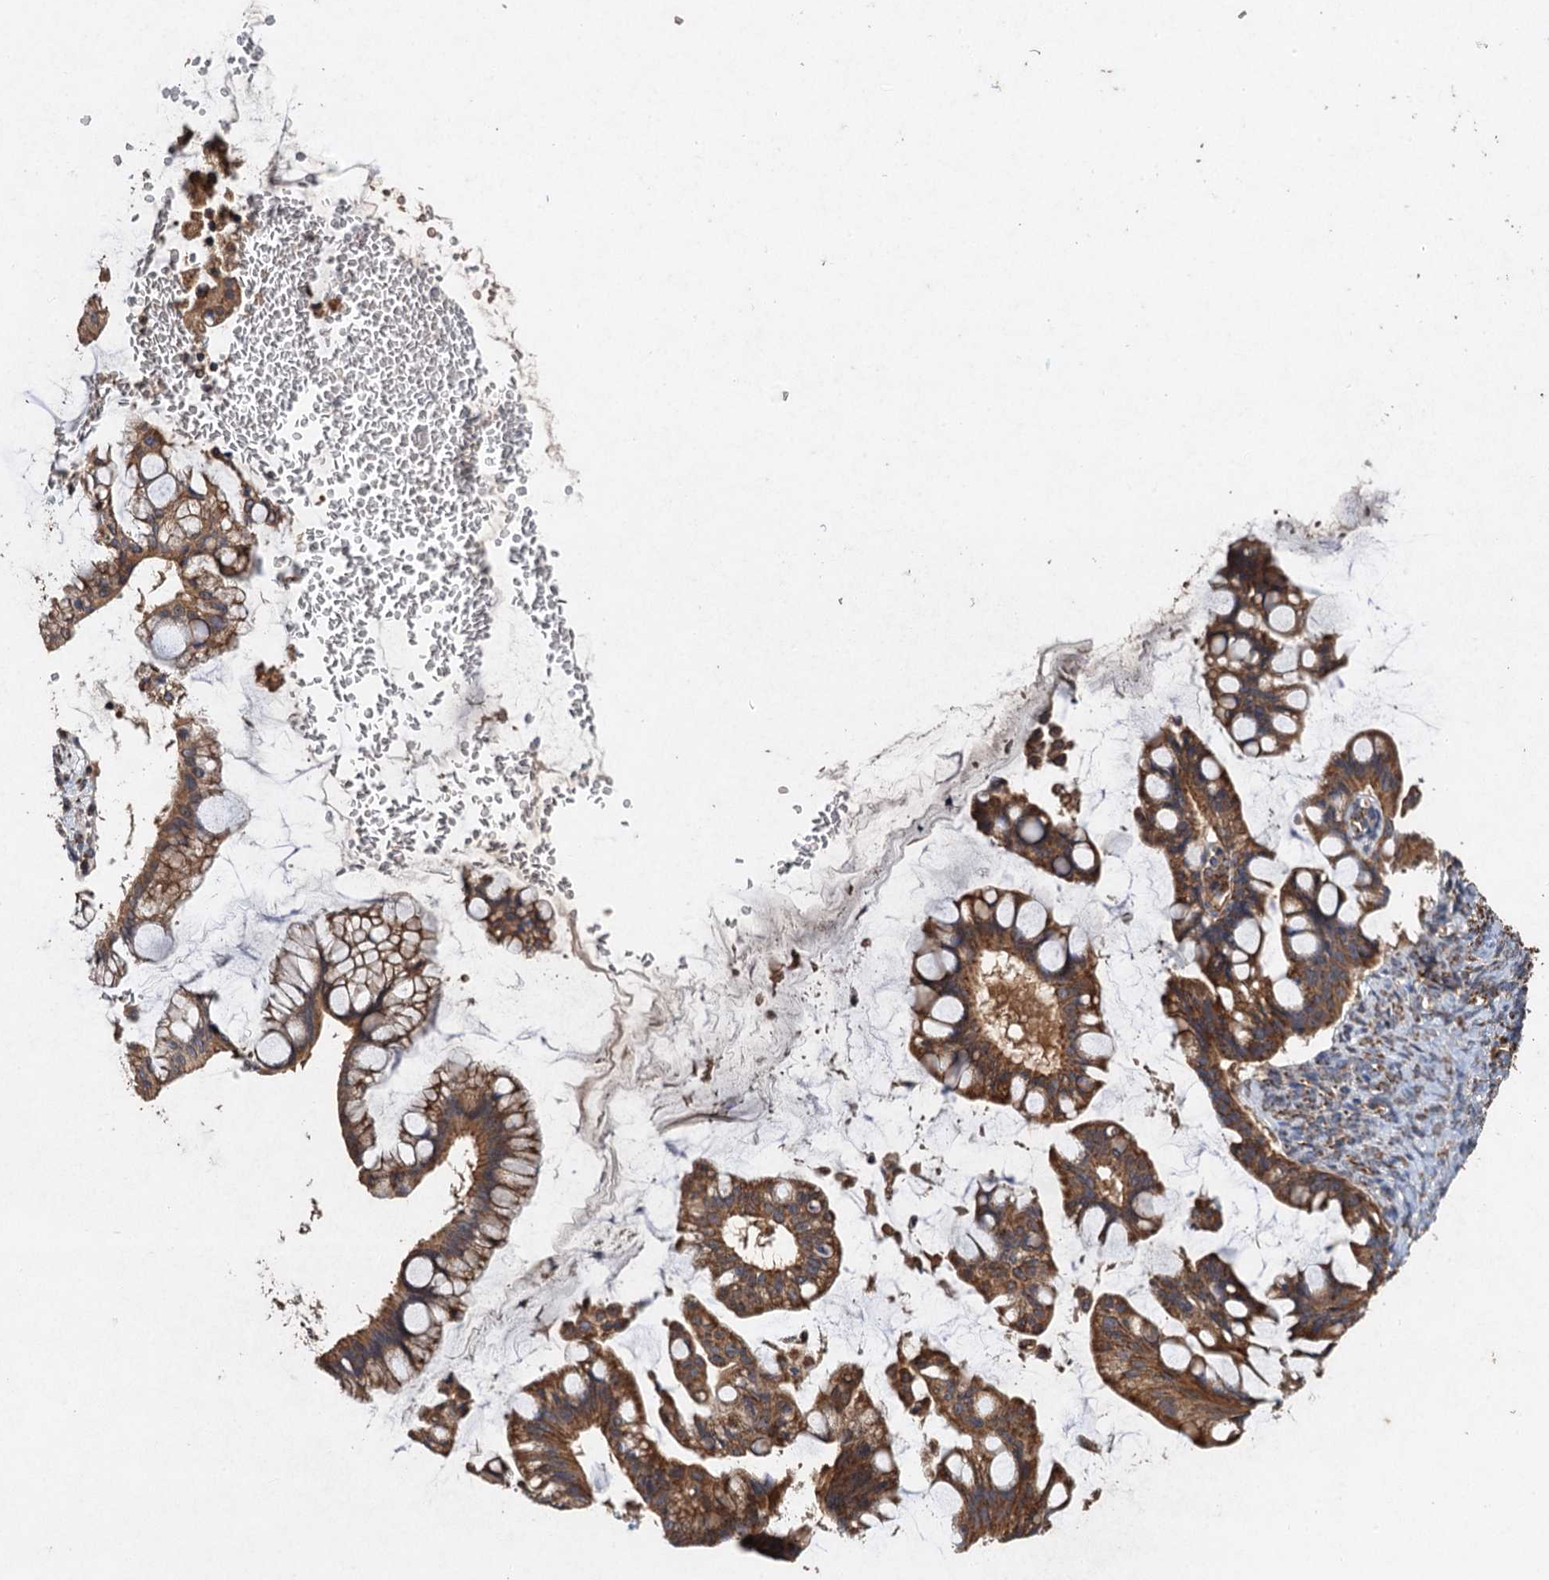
{"staining": {"intensity": "moderate", "quantity": ">75%", "location": "cytoplasmic/membranous"}, "tissue": "ovarian cancer", "cell_type": "Tumor cells", "image_type": "cancer", "snomed": [{"axis": "morphology", "description": "Cystadenocarcinoma, mucinous, NOS"}, {"axis": "topography", "description": "Ovary"}], "caption": "A medium amount of moderate cytoplasmic/membranous staining is identified in about >75% of tumor cells in ovarian mucinous cystadenocarcinoma tissue.", "gene": "NDUFA13", "patient": {"sex": "female", "age": 73}}